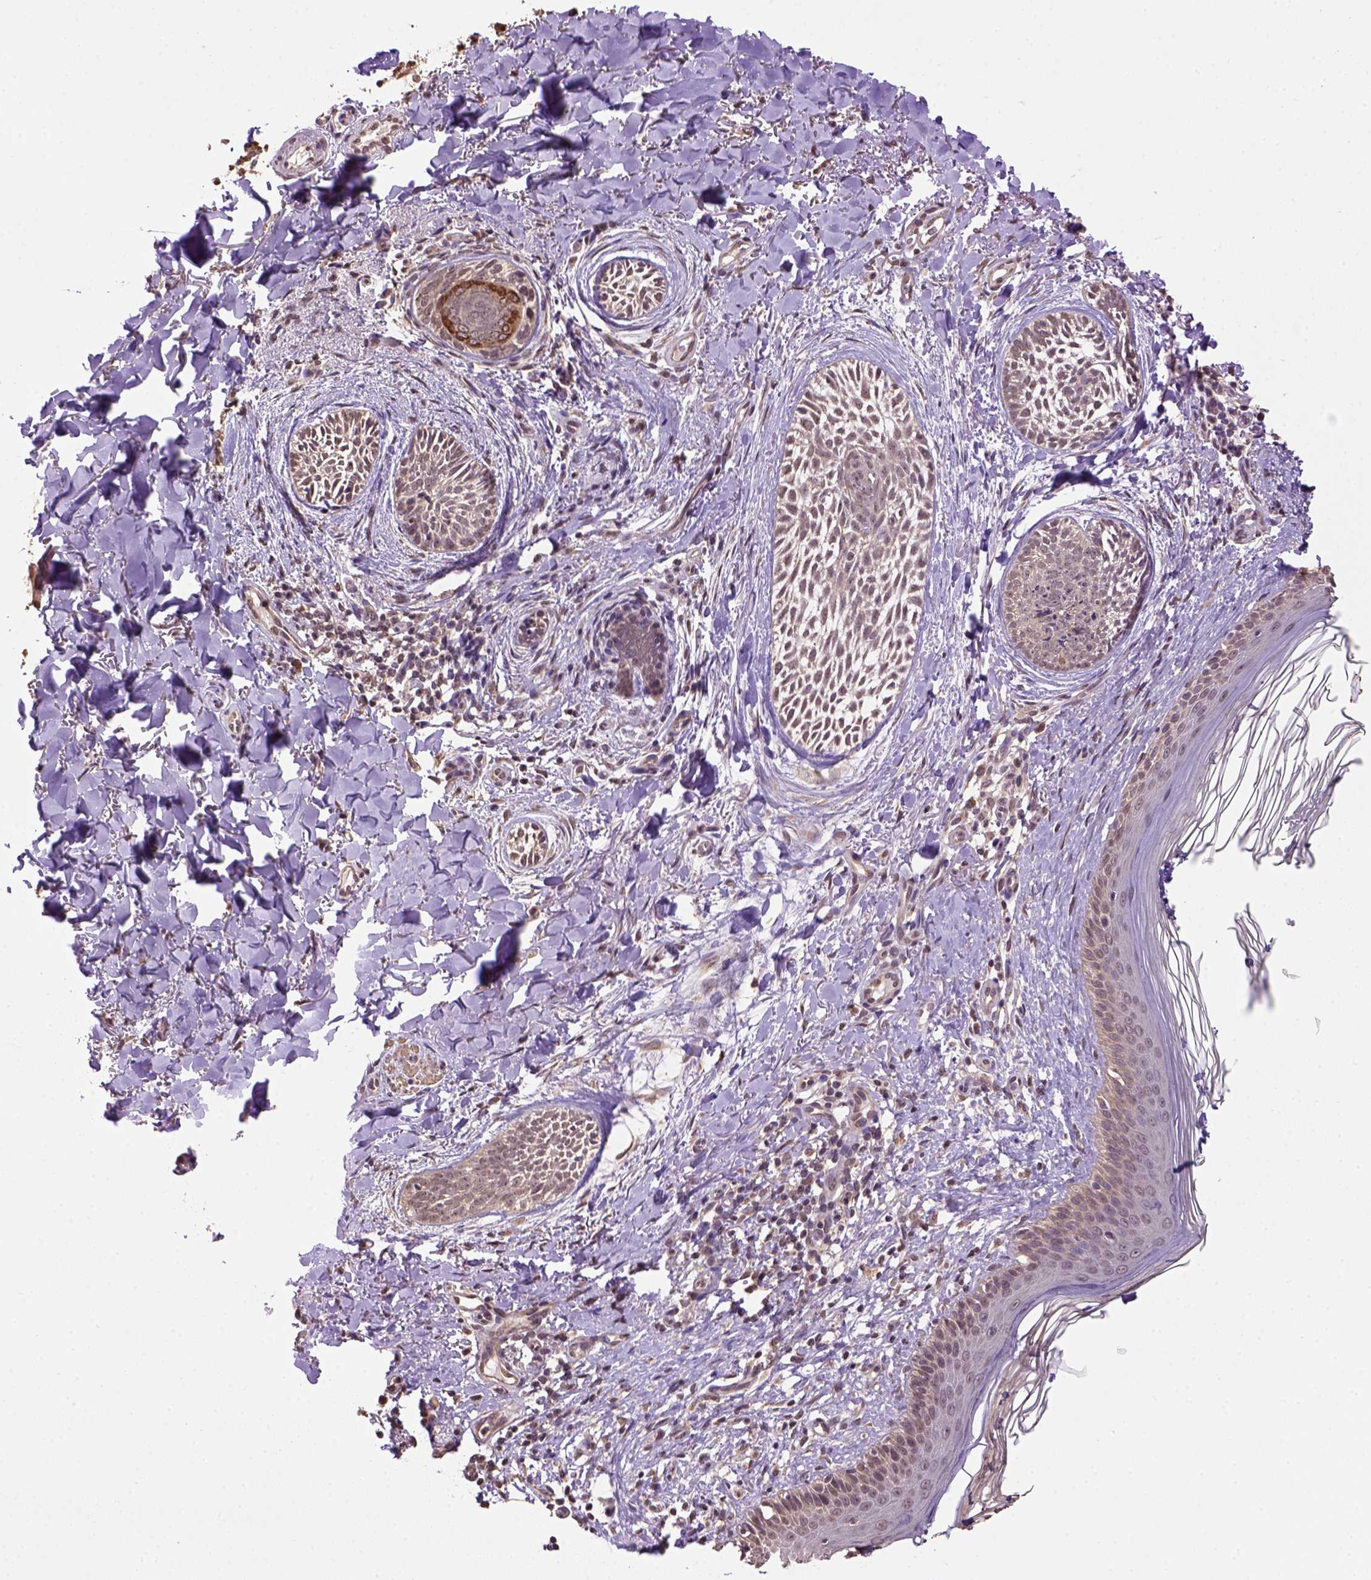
{"staining": {"intensity": "weak", "quantity": "25%-75%", "location": "cytoplasmic/membranous"}, "tissue": "skin cancer", "cell_type": "Tumor cells", "image_type": "cancer", "snomed": [{"axis": "morphology", "description": "Basal cell carcinoma"}, {"axis": "topography", "description": "Skin"}], "caption": "Weak cytoplasmic/membranous protein staining is present in approximately 25%-75% of tumor cells in skin cancer.", "gene": "WDR17", "patient": {"sex": "female", "age": 68}}